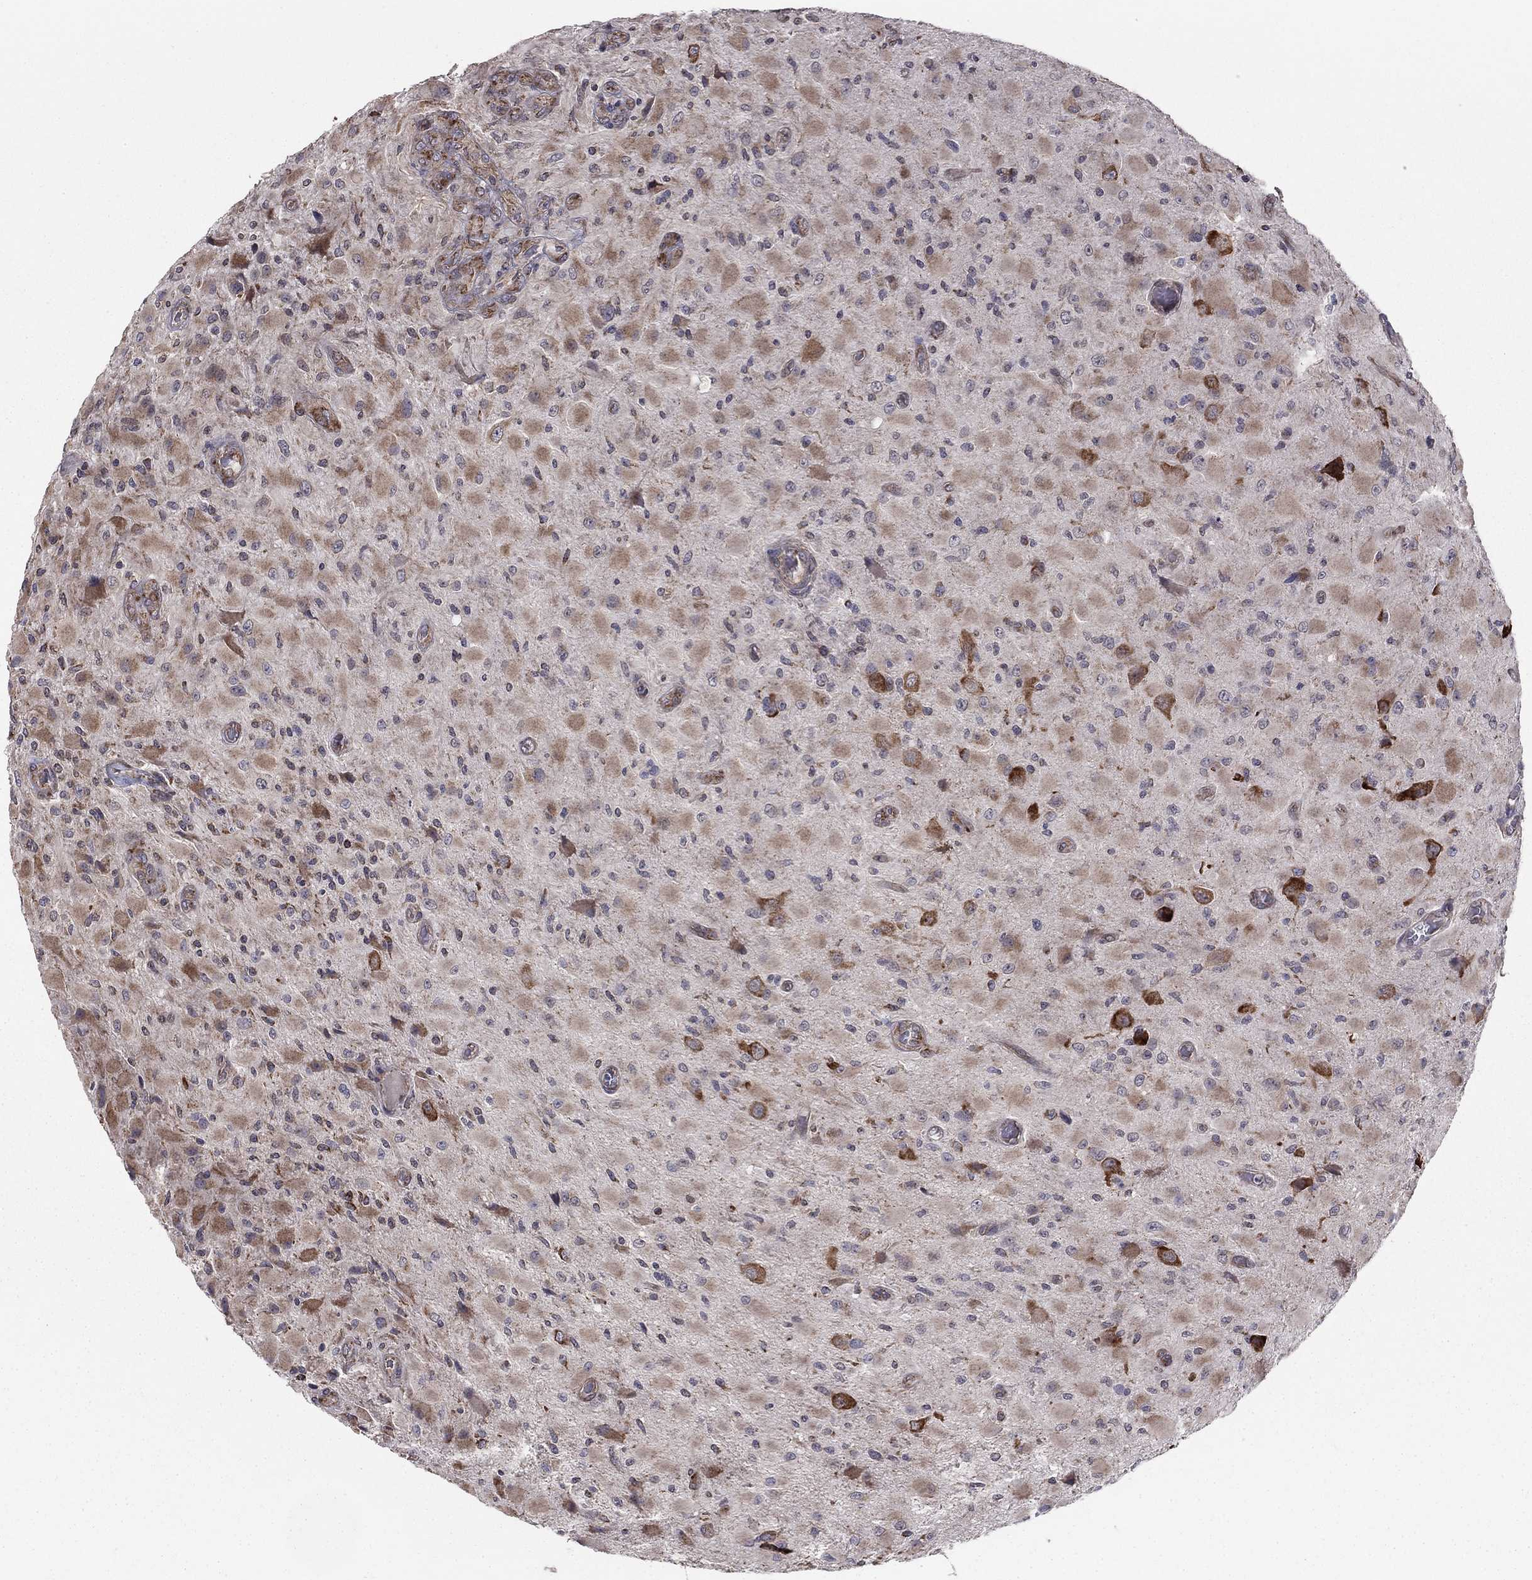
{"staining": {"intensity": "weak", "quantity": "25%-75%", "location": "cytoplasmic/membranous"}, "tissue": "glioma", "cell_type": "Tumor cells", "image_type": "cancer", "snomed": [{"axis": "morphology", "description": "Glioma, malignant, High grade"}, {"axis": "topography", "description": "Cerebral cortex"}], "caption": "Immunohistochemical staining of human glioma demonstrates low levels of weak cytoplasmic/membranous expression in about 25%-75% of tumor cells. The staining is performed using DAB (3,3'-diaminobenzidine) brown chromogen to label protein expression. The nuclei are counter-stained blue using hematoxylin.", "gene": "NKIRAS1", "patient": {"sex": "male", "age": 35}}